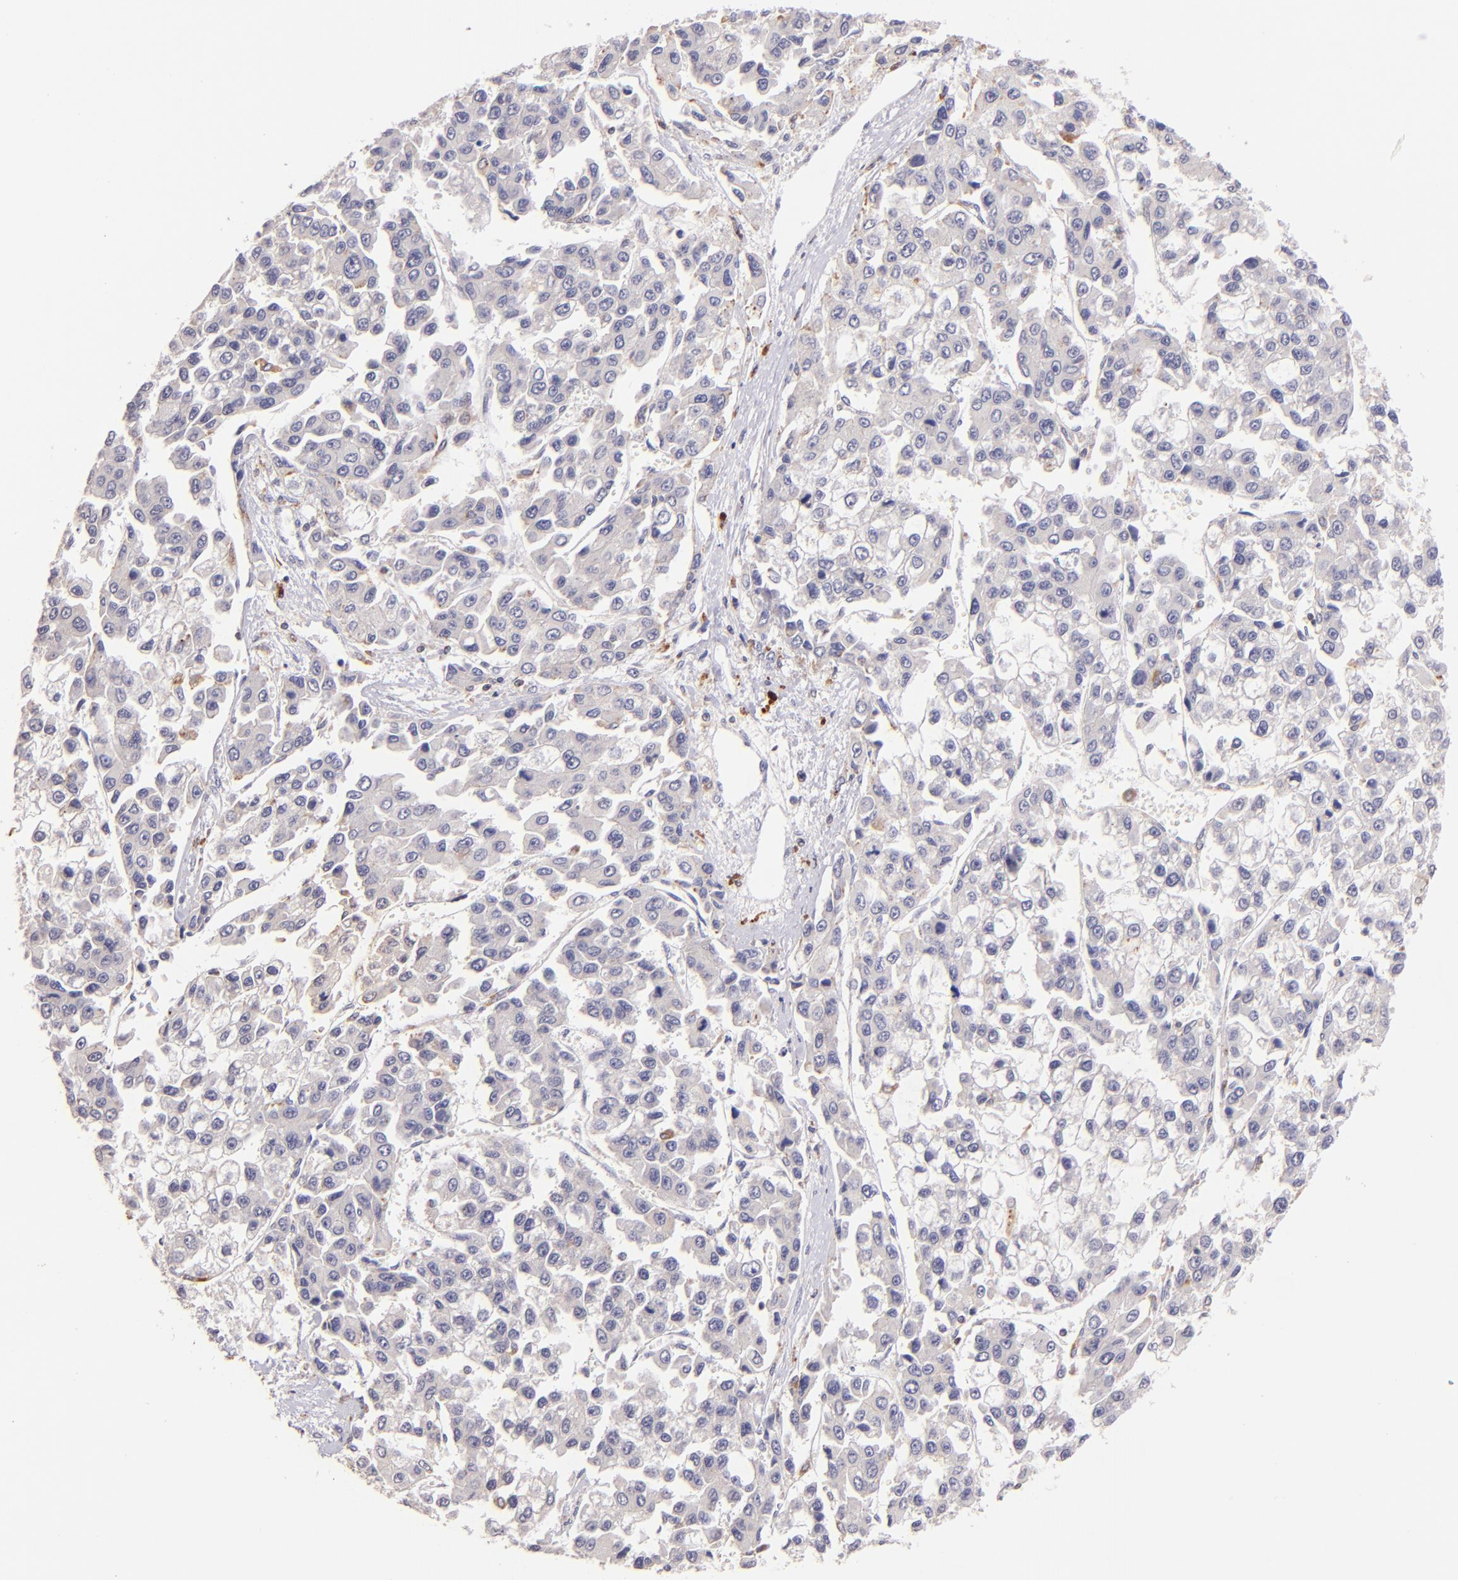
{"staining": {"intensity": "negative", "quantity": "none", "location": "none"}, "tissue": "liver cancer", "cell_type": "Tumor cells", "image_type": "cancer", "snomed": [{"axis": "morphology", "description": "Carcinoma, Hepatocellular, NOS"}, {"axis": "topography", "description": "Liver"}], "caption": "Image shows no protein positivity in tumor cells of hepatocellular carcinoma (liver) tissue.", "gene": "ZAP70", "patient": {"sex": "female", "age": 66}}